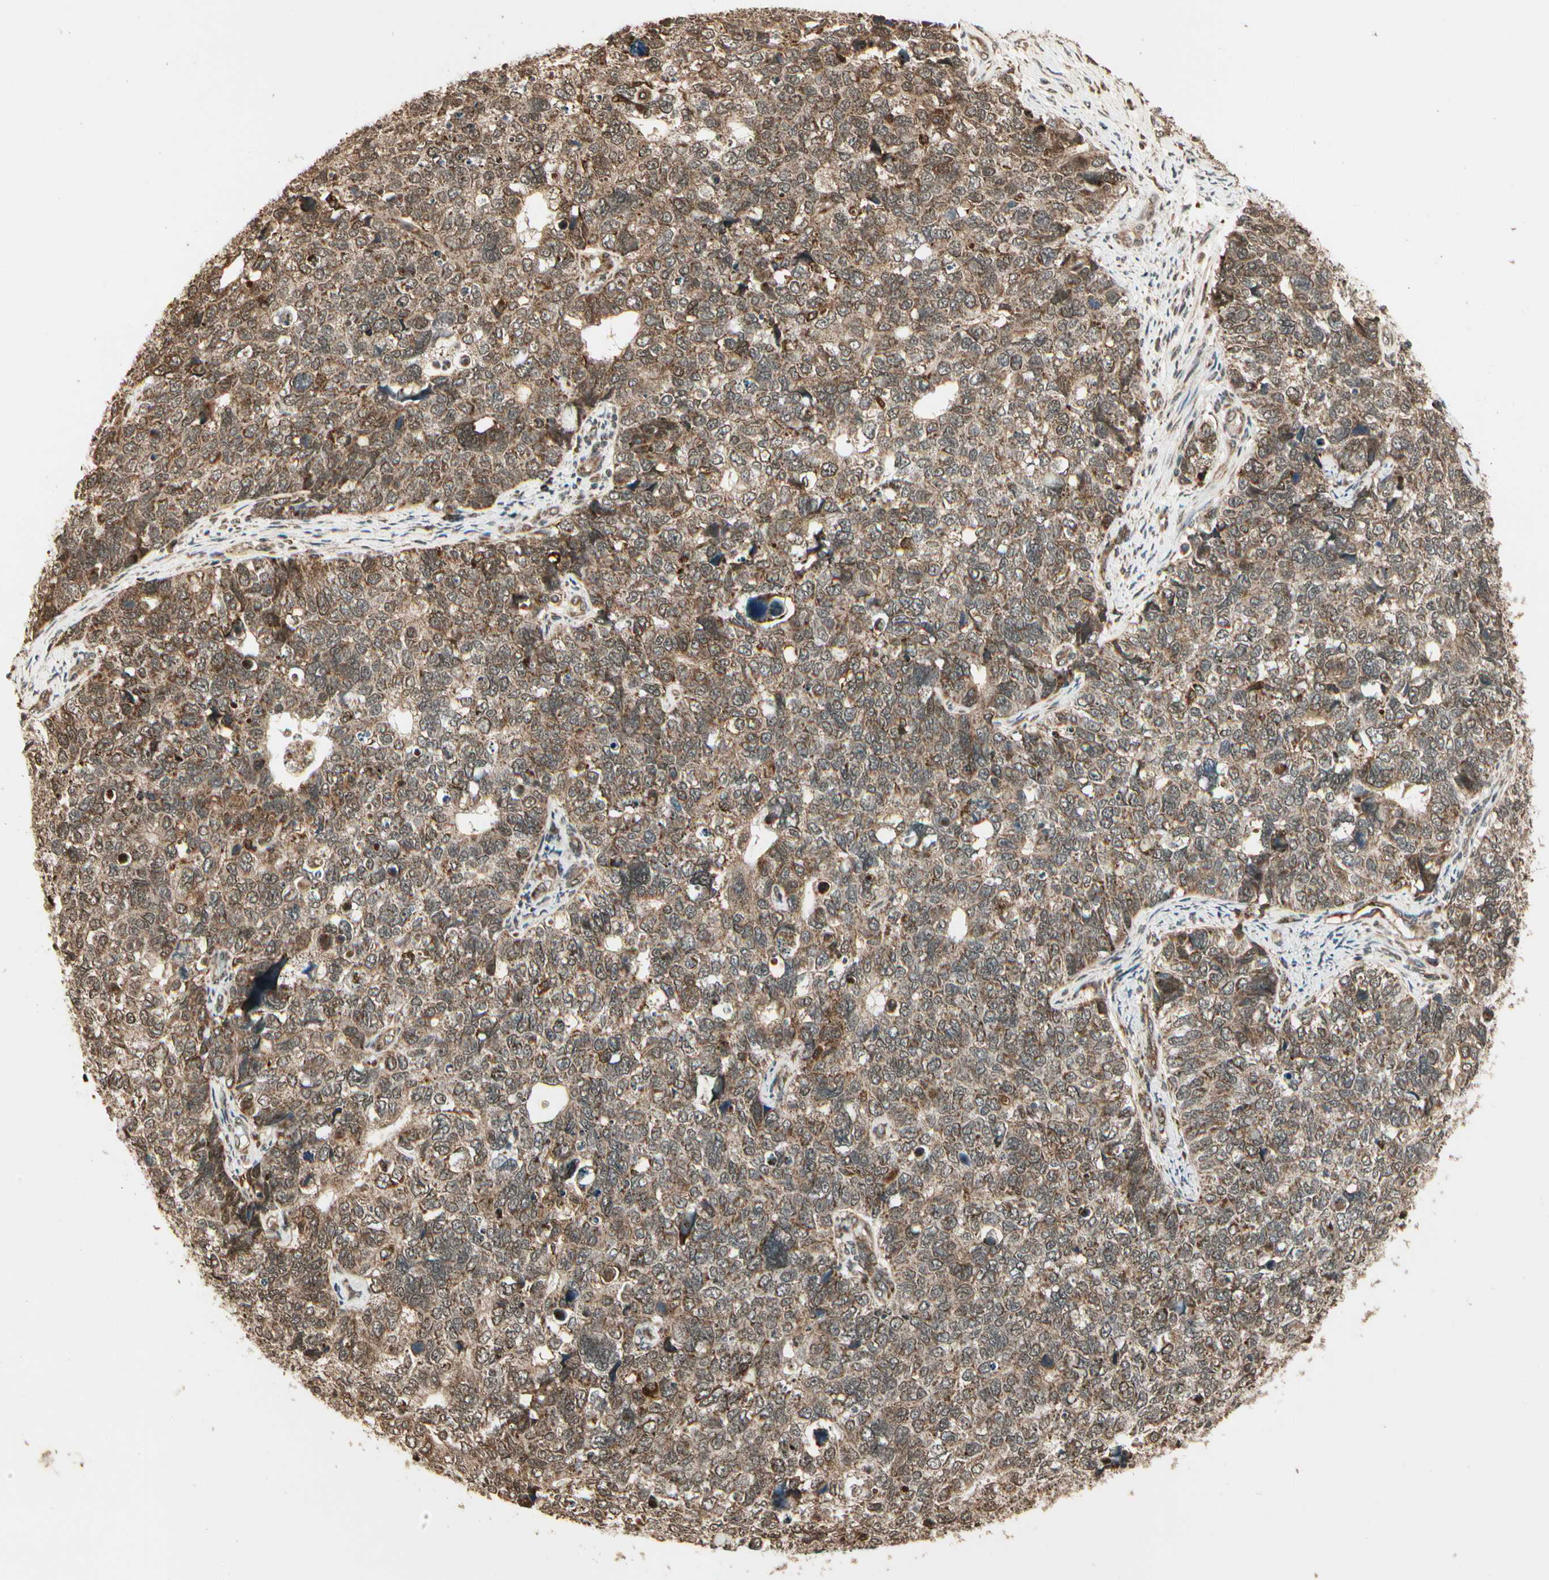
{"staining": {"intensity": "moderate", "quantity": ">75%", "location": "cytoplasmic/membranous"}, "tissue": "cervical cancer", "cell_type": "Tumor cells", "image_type": "cancer", "snomed": [{"axis": "morphology", "description": "Squamous cell carcinoma, NOS"}, {"axis": "topography", "description": "Cervix"}], "caption": "Brown immunohistochemical staining in human cervical cancer (squamous cell carcinoma) displays moderate cytoplasmic/membranous staining in about >75% of tumor cells.", "gene": "GLUL", "patient": {"sex": "female", "age": 63}}